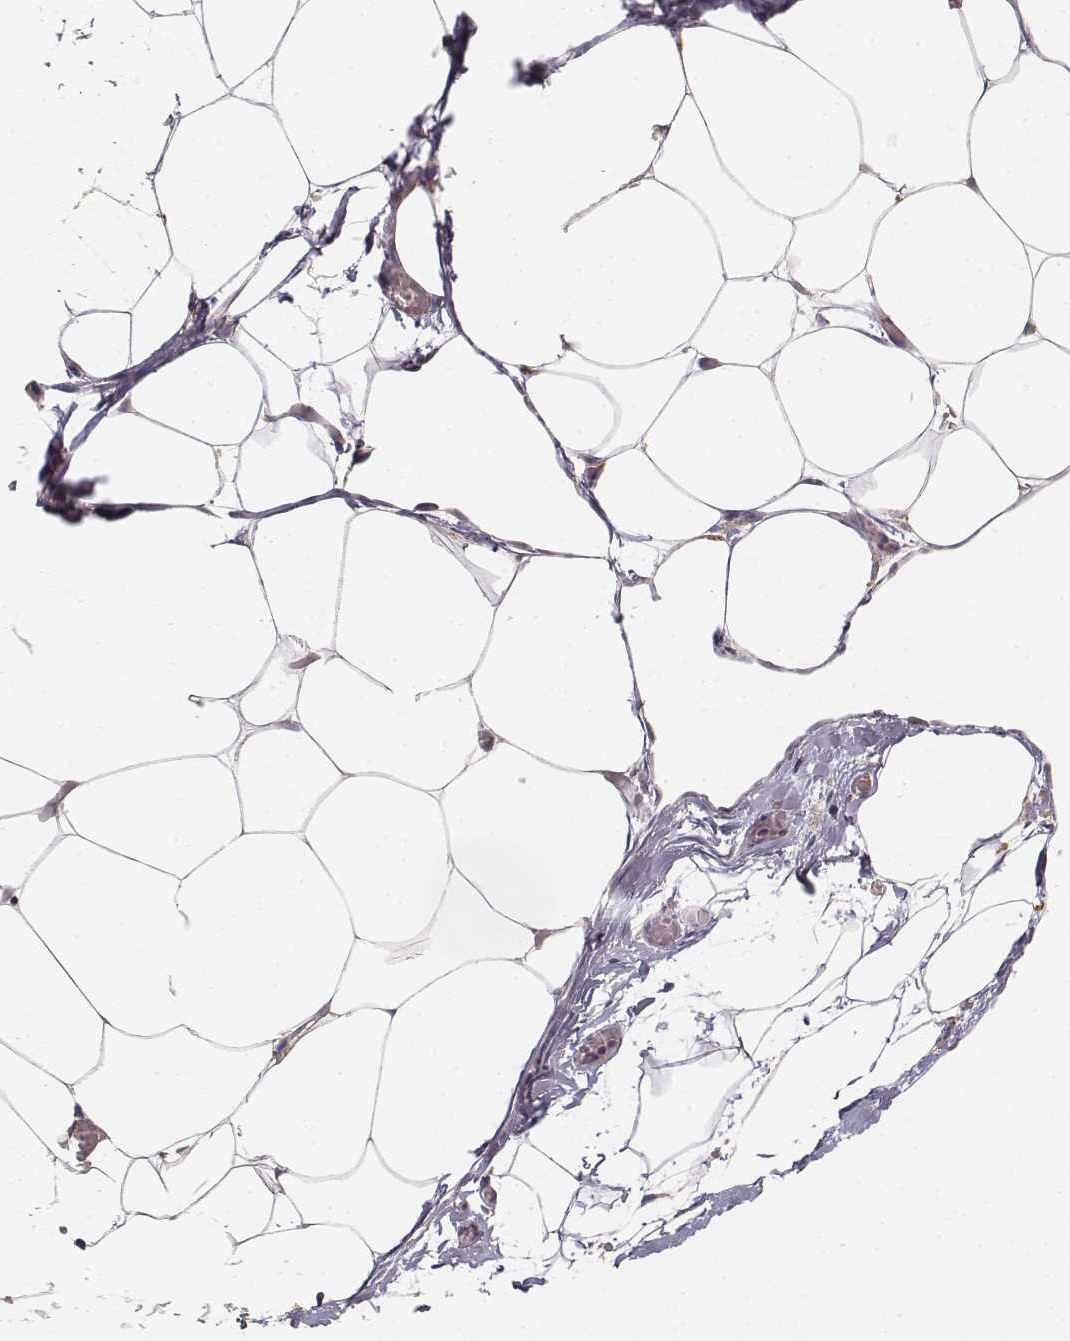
{"staining": {"intensity": "negative", "quantity": "none", "location": "none"}, "tissue": "adipose tissue", "cell_type": "Adipocytes", "image_type": "normal", "snomed": [{"axis": "morphology", "description": "Normal tissue, NOS"}, {"axis": "topography", "description": "Adipose tissue"}], "caption": "Photomicrograph shows no protein positivity in adipocytes of unremarkable adipose tissue. (DAB (3,3'-diaminobenzidine) IHC, high magnification).", "gene": "FANCD2", "patient": {"sex": "male", "age": 57}}